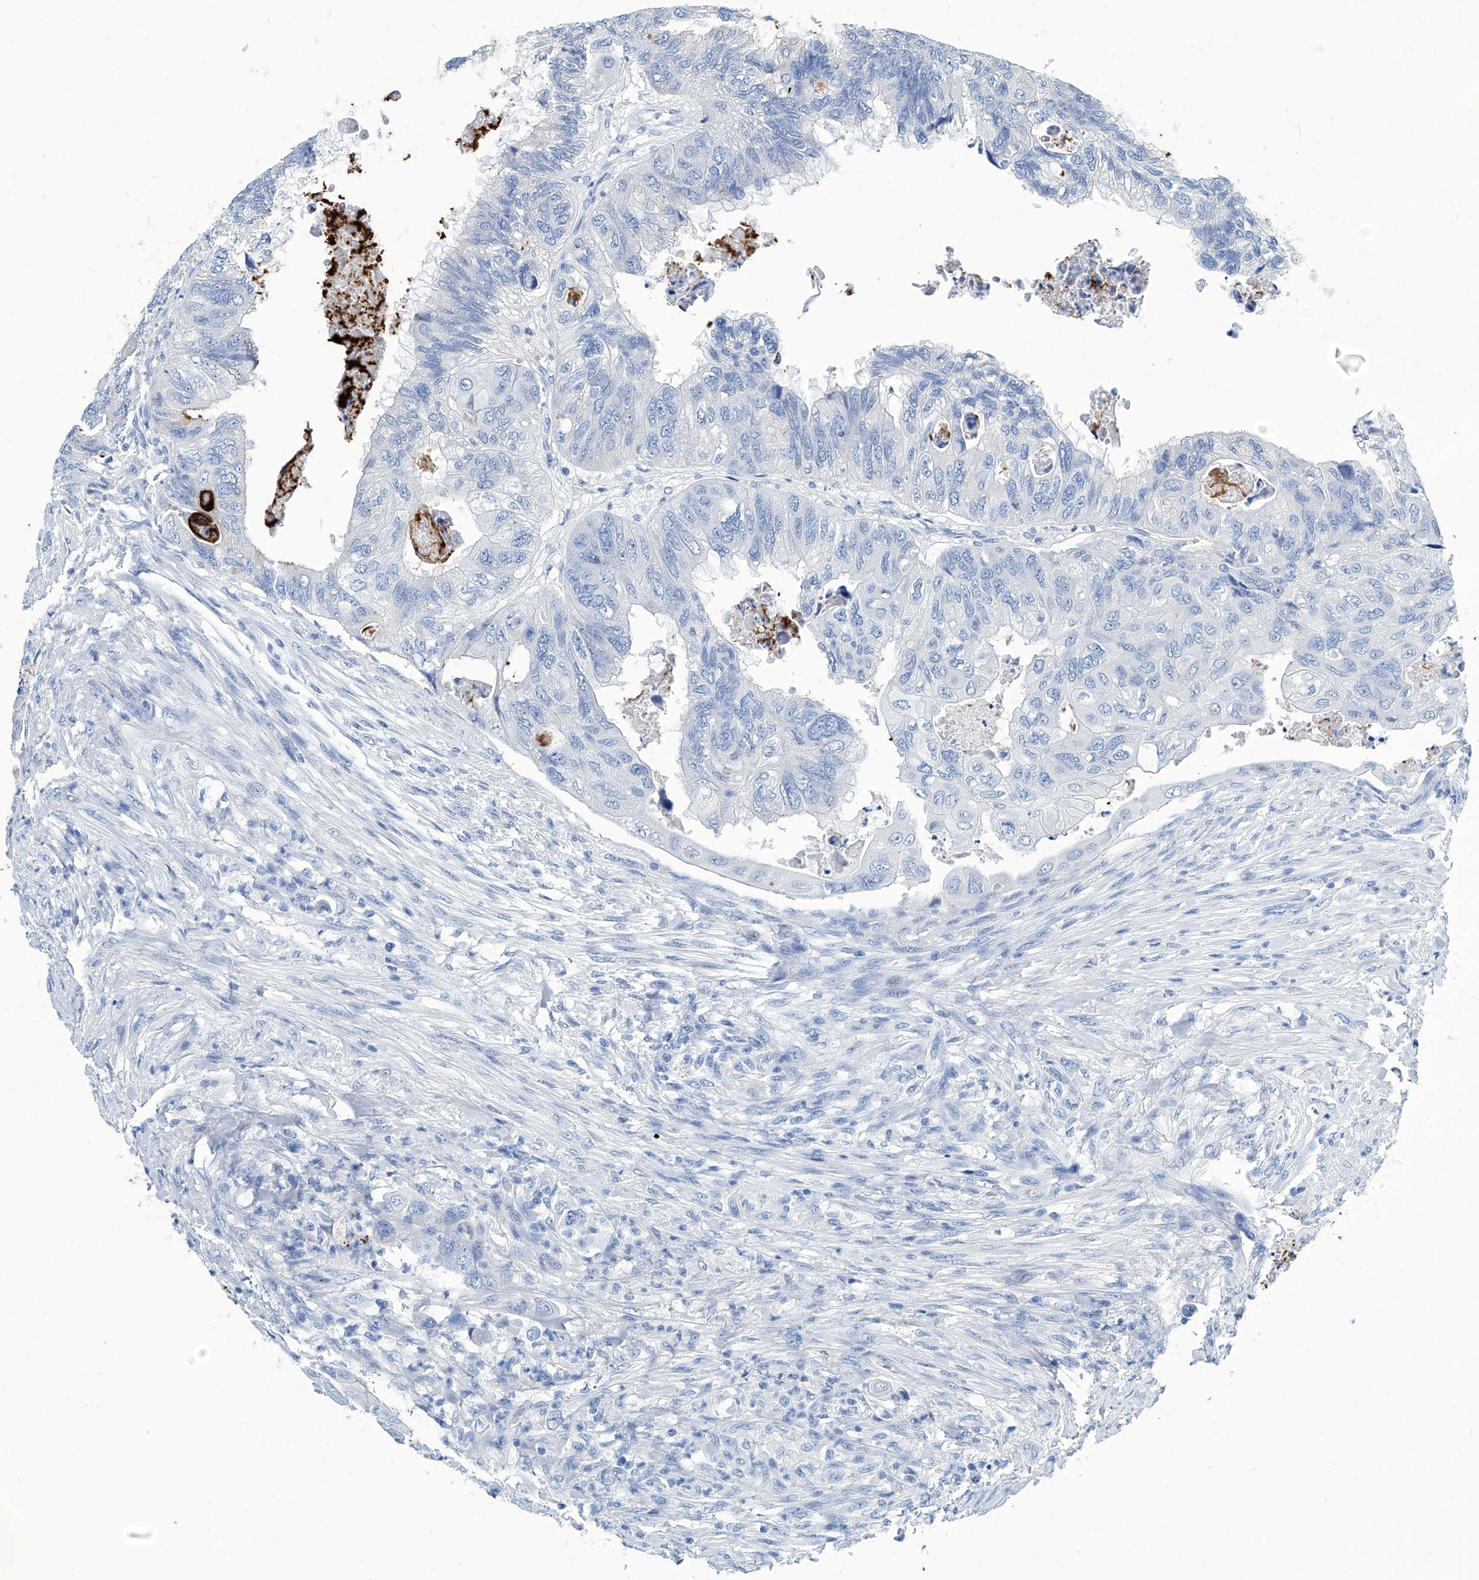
{"staining": {"intensity": "negative", "quantity": "none", "location": "none"}, "tissue": "colorectal cancer", "cell_type": "Tumor cells", "image_type": "cancer", "snomed": [{"axis": "morphology", "description": "Adenocarcinoma, NOS"}, {"axis": "topography", "description": "Rectum"}], "caption": "An immunohistochemistry photomicrograph of colorectal adenocarcinoma is shown. There is no staining in tumor cells of colorectal adenocarcinoma.", "gene": "ZNF519", "patient": {"sex": "male", "age": 63}}